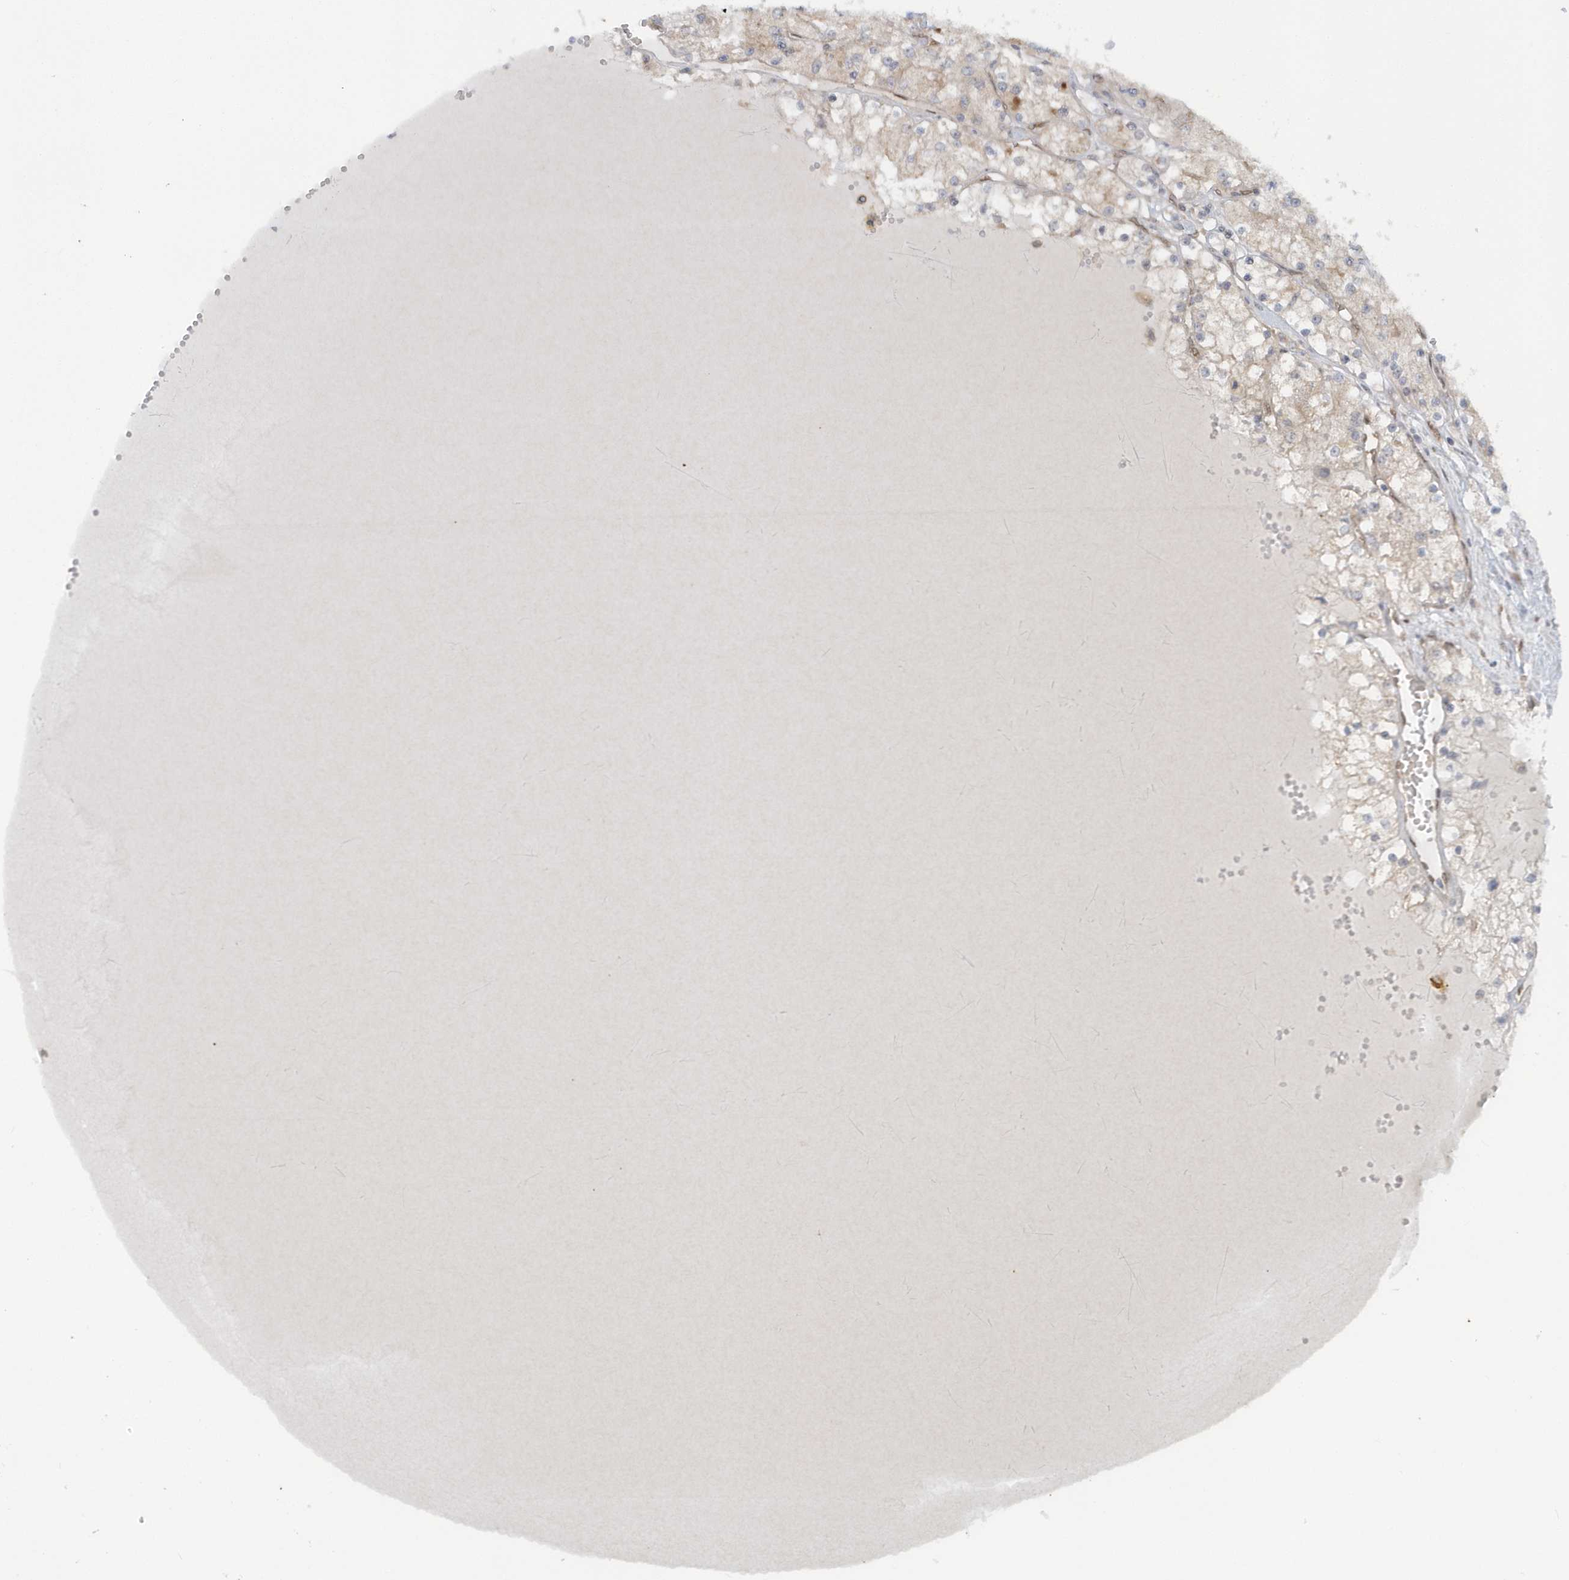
{"staining": {"intensity": "weak", "quantity": "<25%", "location": "cytoplasmic/membranous"}, "tissue": "renal cancer", "cell_type": "Tumor cells", "image_type": "cancer", "snomed": [{"axis": "morphology", "description": "Adenocarcinoma, NOS"}, {"axis": "topography", "description": "Kidney"}], "caption": "Tumor cells show no significant protein positivity in renal adenocarcinoma.", "gene": "ATG4A", "patient": {"sex": "male", "age": 80}}